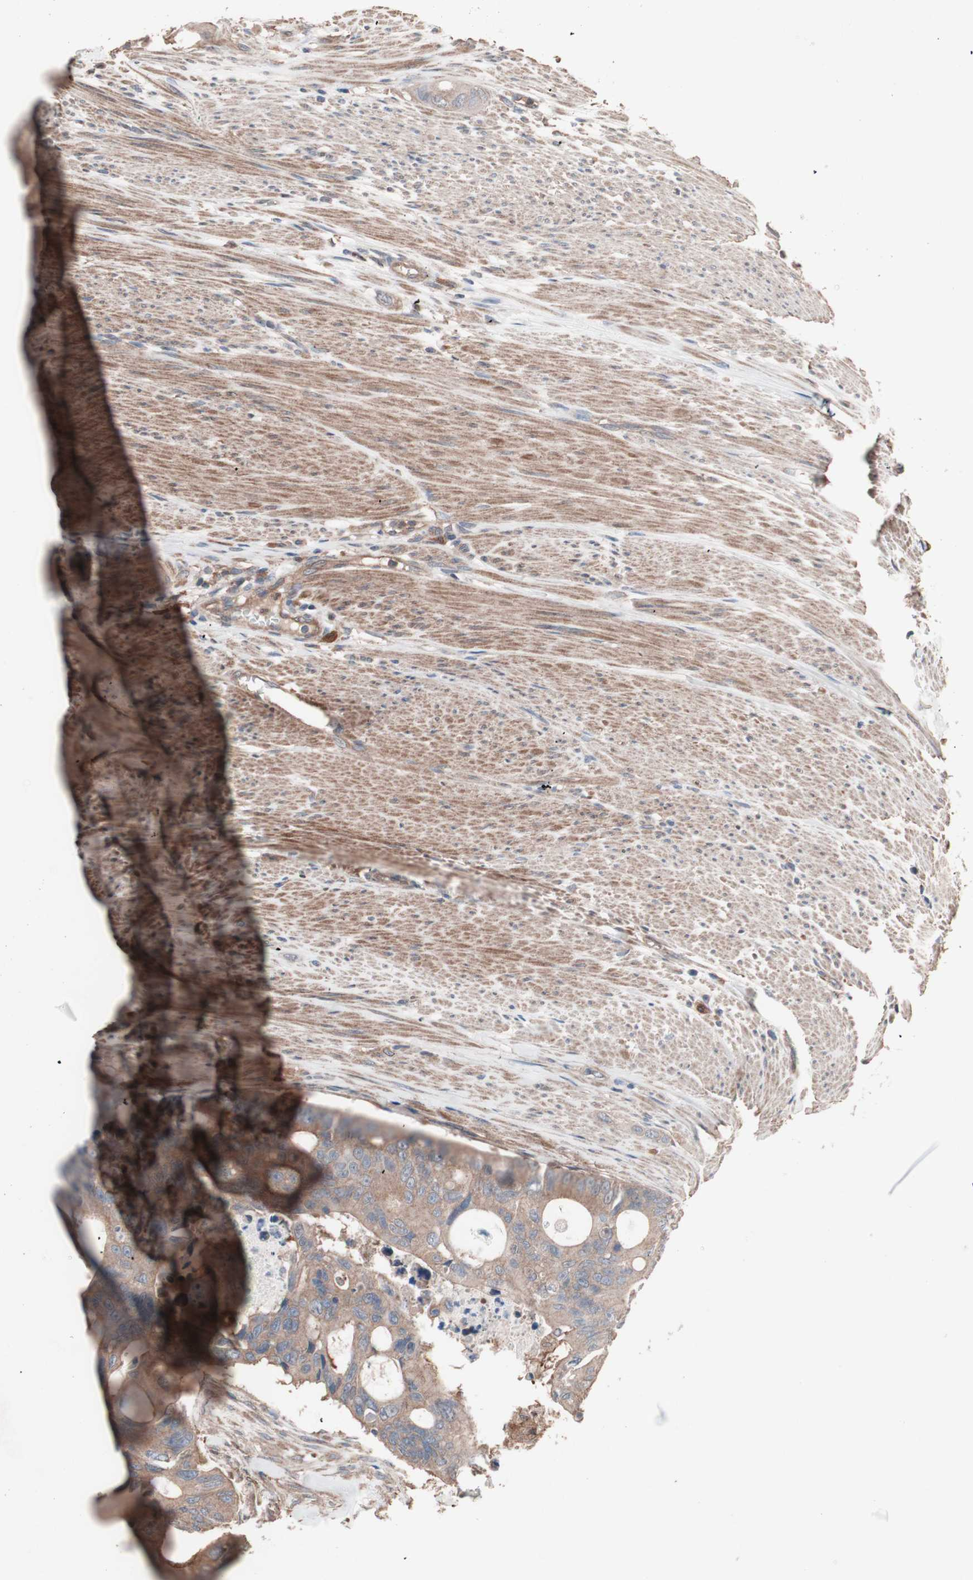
{"staining": {"intensity": "moderate", "quantity": ">75%", "location": "cytoplasmic/membranous"}, "tissue": "colorectal cancer", "cell_type": "Tumor cells", "image_type": "cancer", "snomed": [{"axis": "morphology", "description": "Adenocarcinoma, NOS"}, {"axis": "topography", "description": "Colon"}], "caption": "This histopathology image demonstrates adenocarcinoma (colorectal) stained with immunohistochemistry (IHC) to label a protein in brown. The cytoplasmic/membranous of tumor cells show moderate positivity for the protein. Nuclei are counter-stained blue.", "gene": "ATG7", "patient": {"sex": "female", "age": 57}}